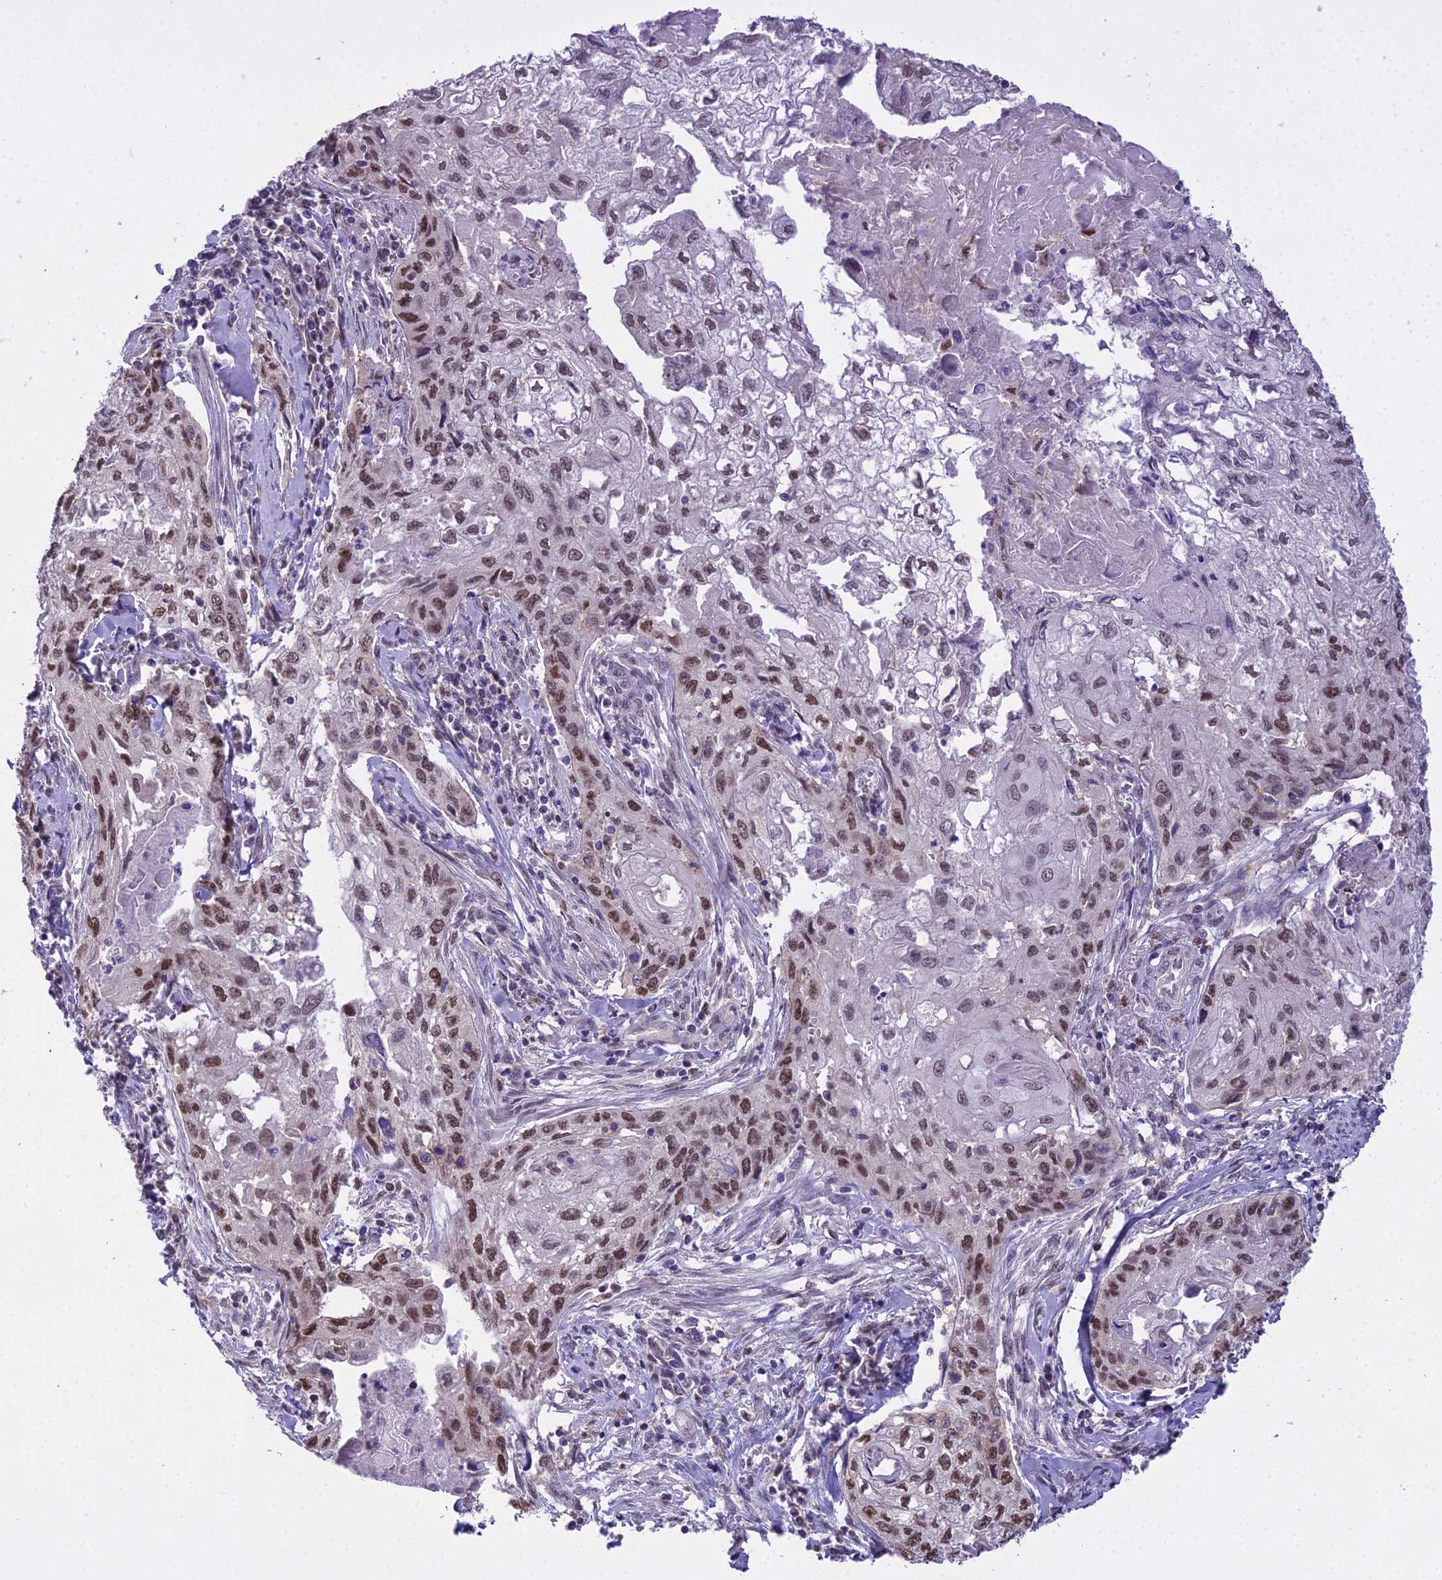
{"staining": {"intensity": "moderate", "quantity": ">75%", "location": "nuclear"}, "tissue": "cervical cancer", "cell_type": "Tumor cells", "image_type": "cancer", "snomed": [{"axis": "morphology", "description": "Squamous cell carcinoma, NOS"}, {"axis": "topography", "description": "Cervix"}], "caption": "The histopathology image shows staining of squamous cell carcinoma (cervical), revealing moderate nuclear protein expression (brown color) within tumor cells.", "gene": "MAT2A", "patient": {"sex": "female", "age": 67}}